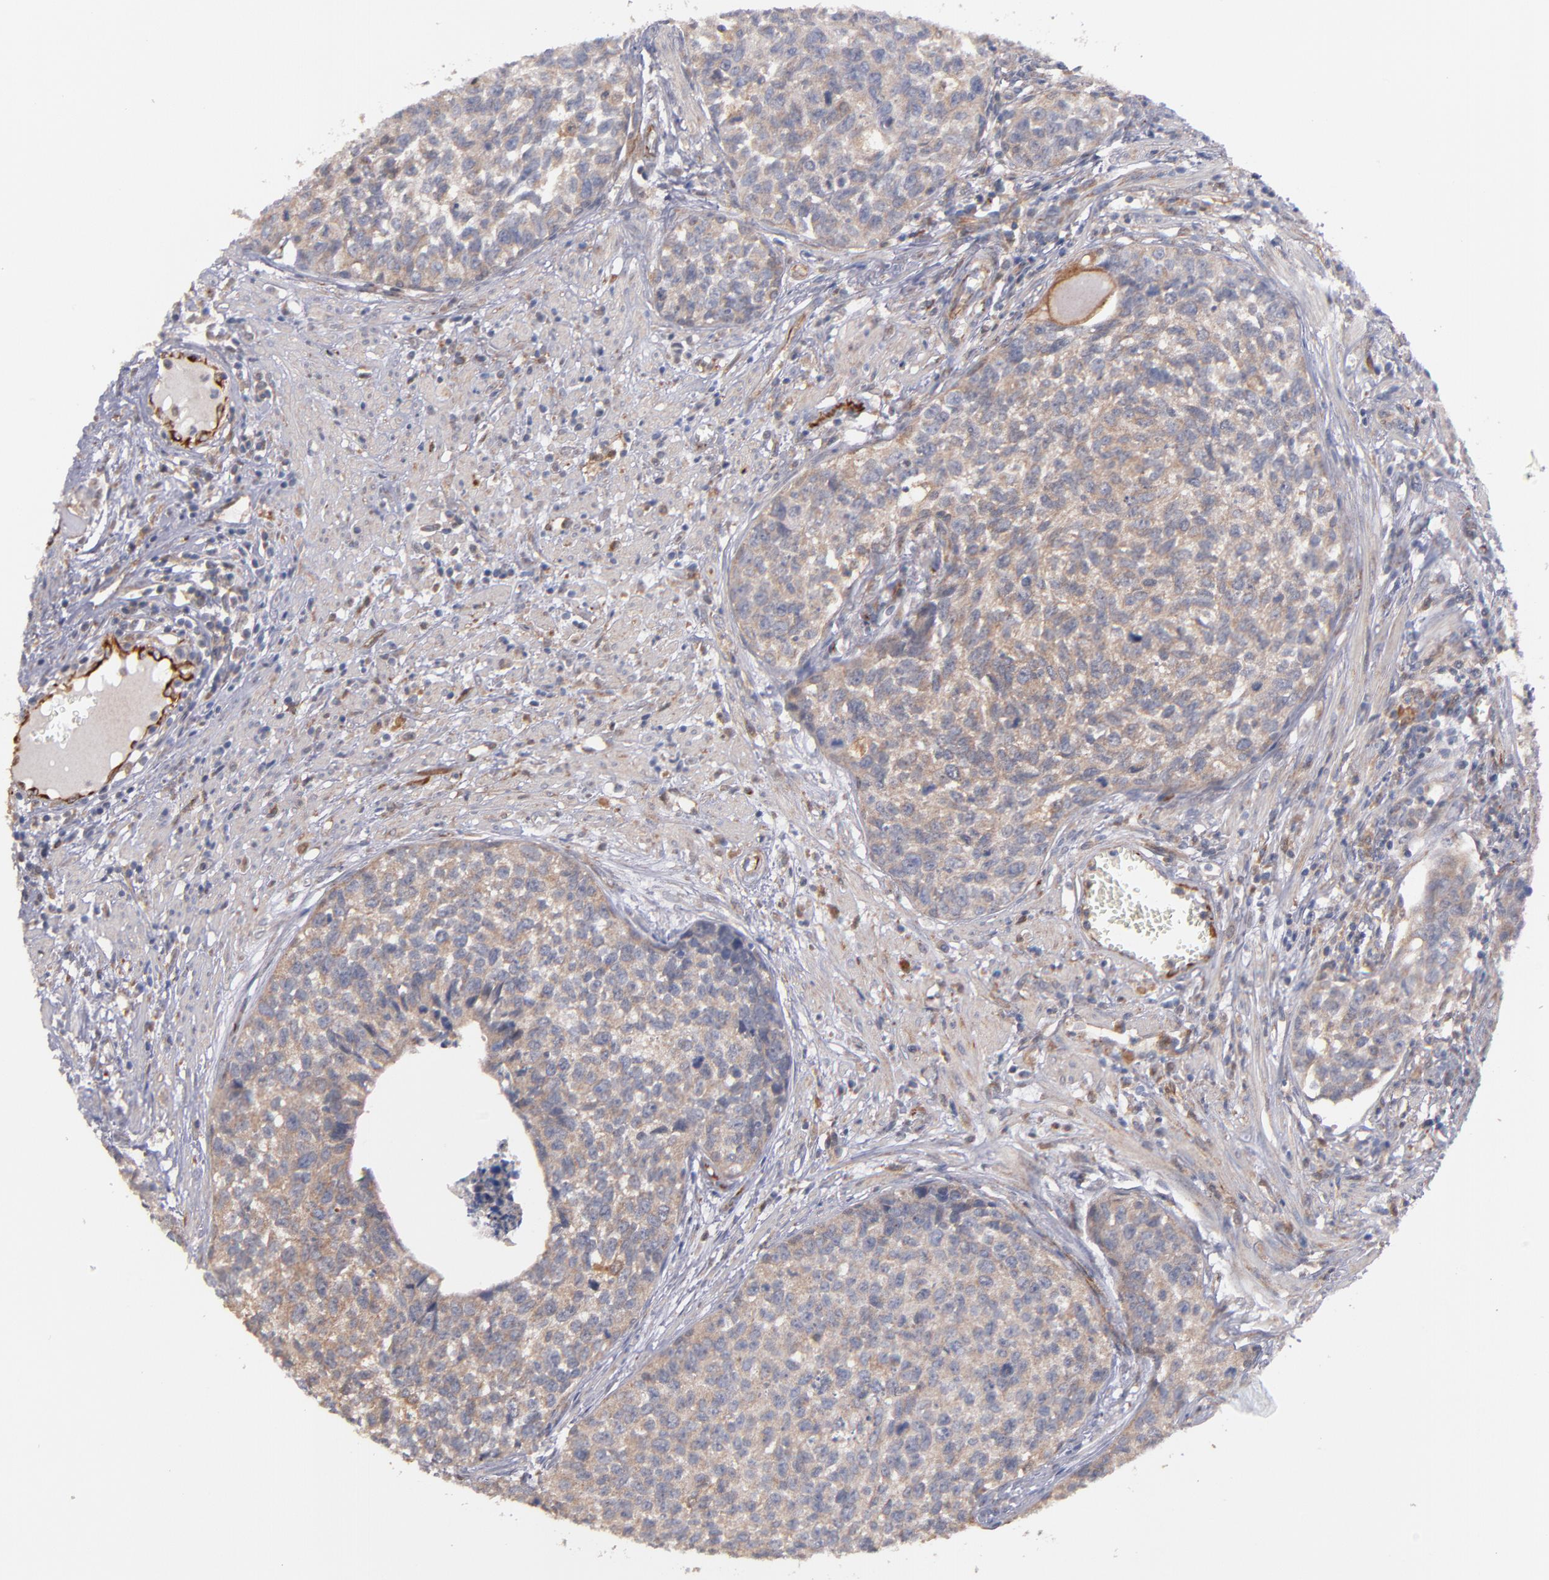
{"staining": {"intensity": "moderate", "quantity": ">75%", "location": "cytoplasmic/membranous"}, "tissue": "urothelial cancer", "cell_type": "Tumor cells", "image_type": "cancer", "snomed": [{"axis": "morphology", "description": "Urothelial carcinoma, High grade"}, {"axis": "topography", "description": "Urinary bladder"}], "caption": "Moderate cytoplasmic/membranous protein positivity is seen in about >75% of tumor cells in urothelial cancer.", "gene": "GMFG", "patient": {"sex": "male", "age": 81}}